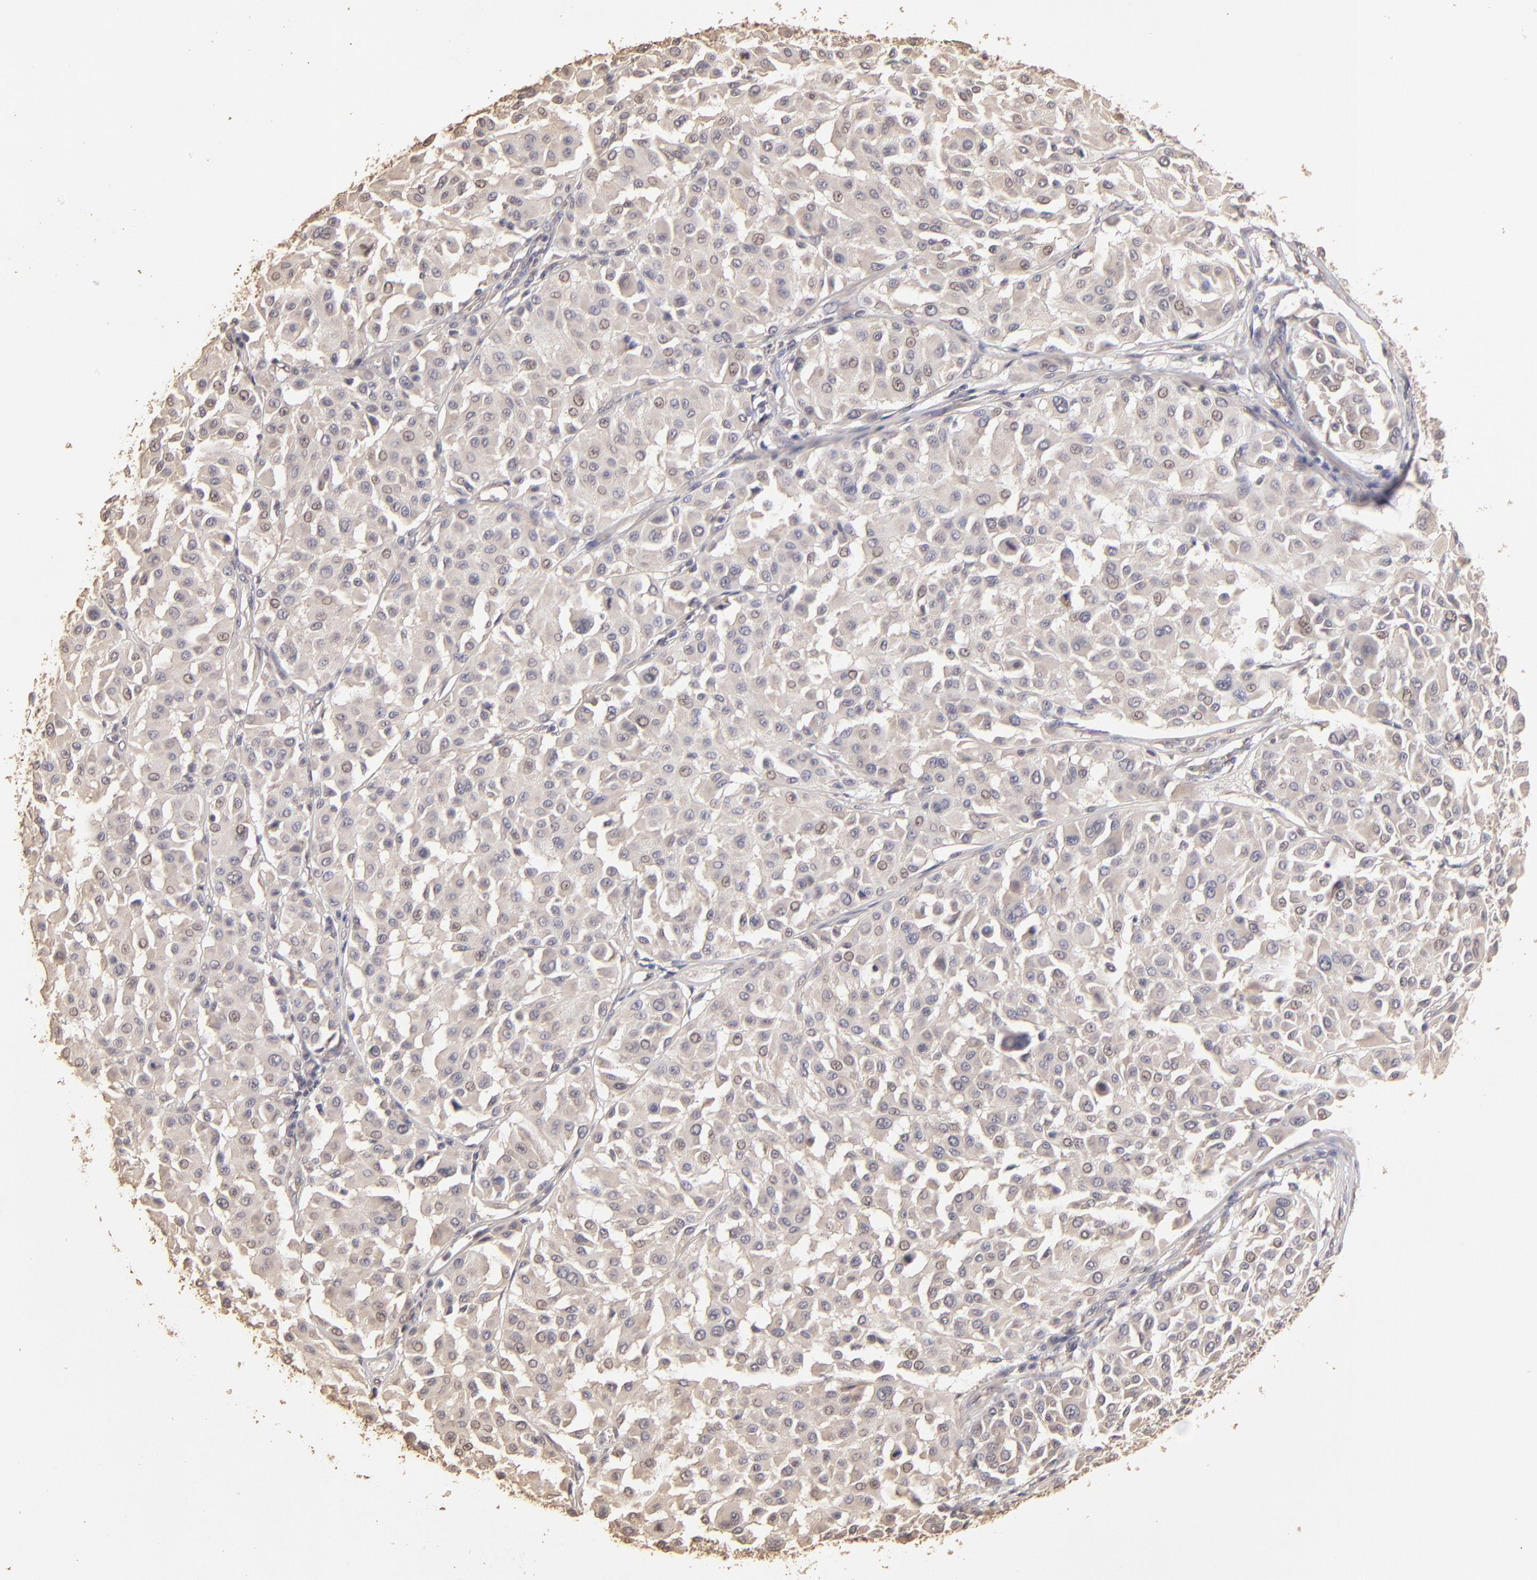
{"staining": {"intensity": "moderate", "quantity": "25%-75%", "location": "cytoplasmic/membranous"}, "tissue": "melanoma", "cell_type": "Tumor cells", "image_type": "cancer", "snomed": [{"axis": "morphology", "description": "Malignant melanoma, Metastatic site"}, {"axis": "topography", "description": "Soft tissue"}], "caption": "The photomicrograph shows a brown stain indicating the presence of a protein in the cytoplasmic/membranous of tumor cells in malignant melanoma (metastatic site).", "gene": "OPHN1", "patient": {"sex": "male", "age": 41}}